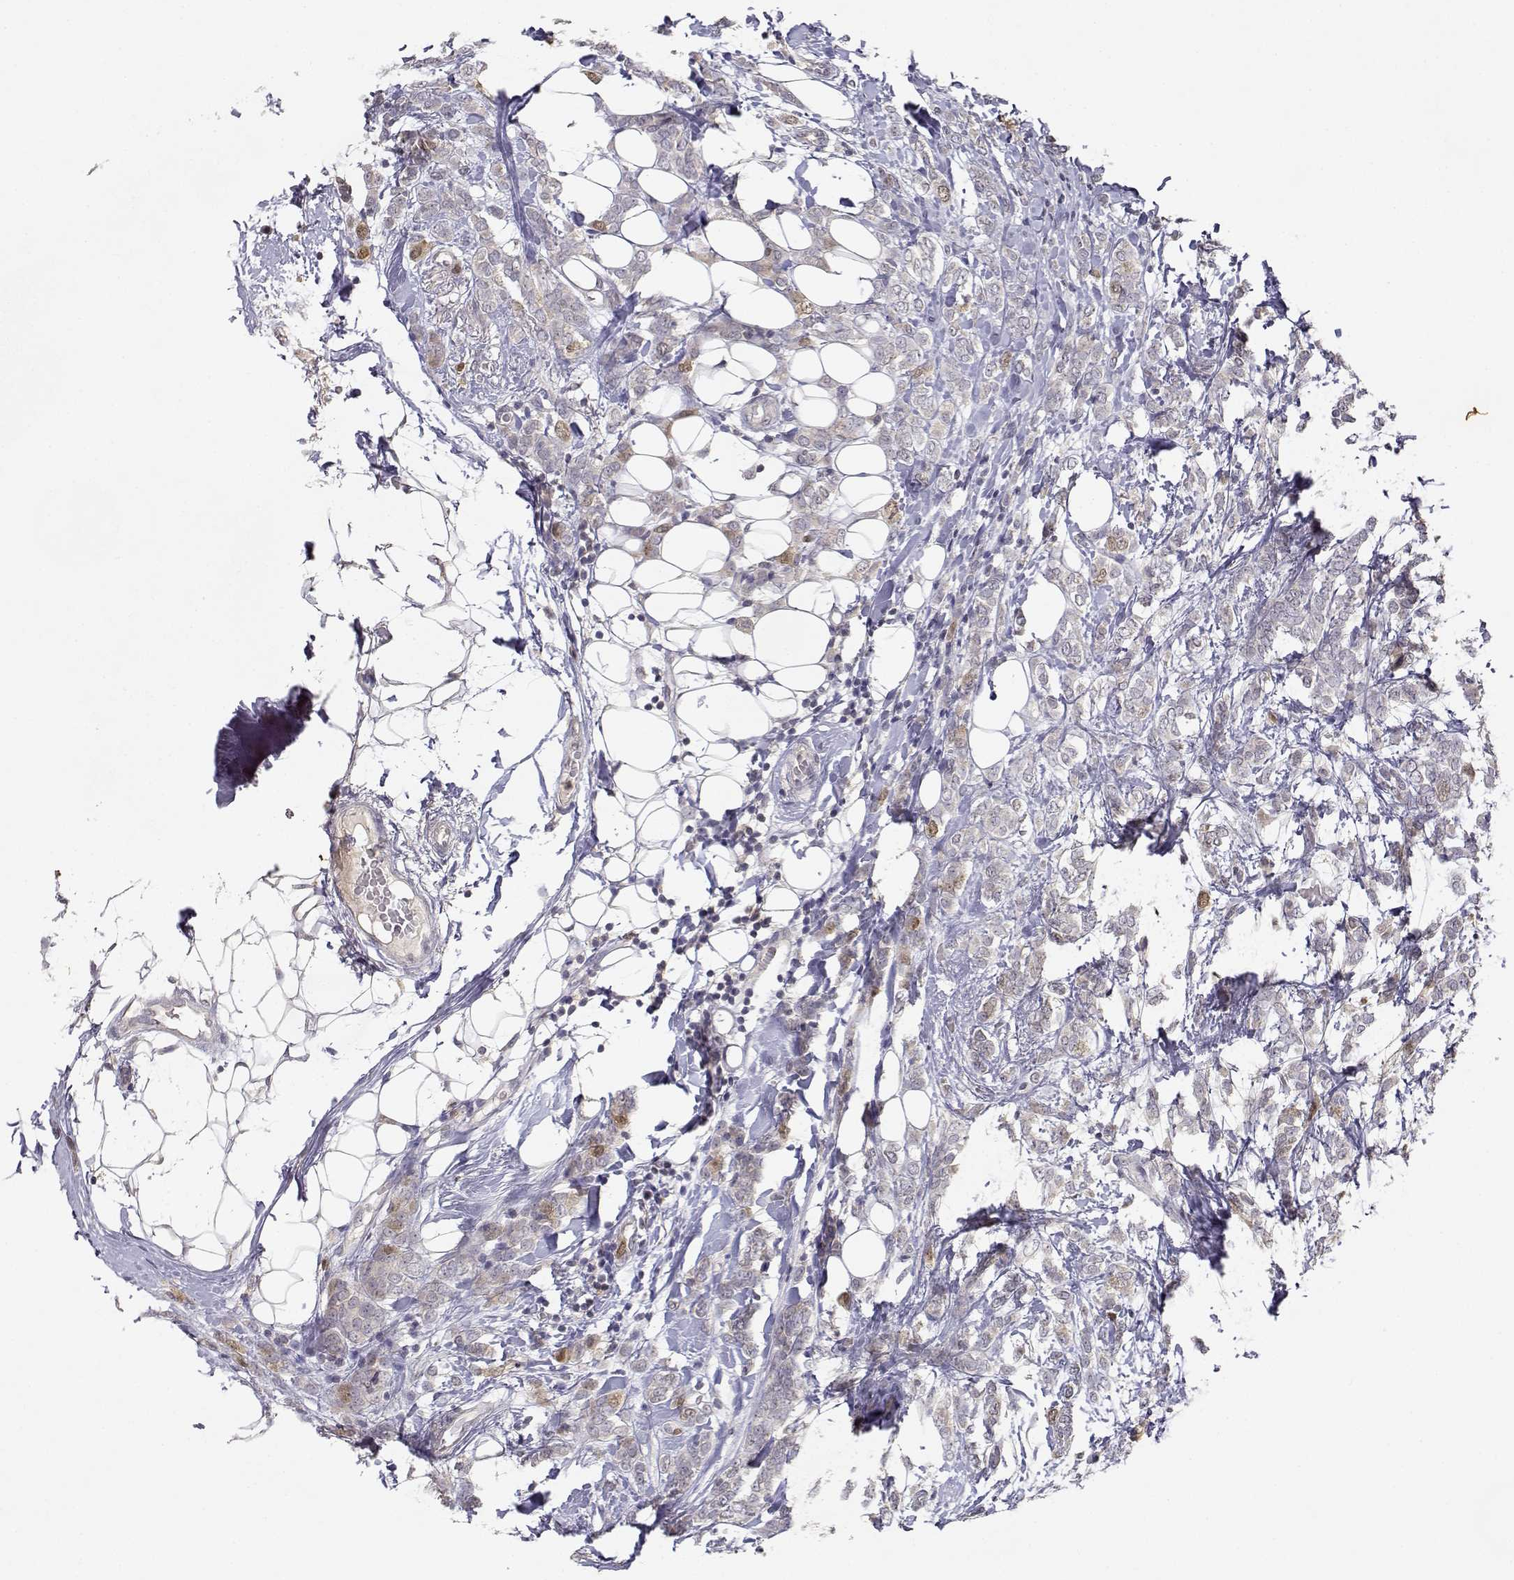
{"staining": {"intensity": "moderate", "quantity": "<25%", "location": "cytoplasmic/membranous,nuclear"}, "tissue": "breast cancer", "cell_type": "Tumor cells", "image_type": "cancer", "snomed": [{"axis": "morphology", "description": "Lobular carcinoma"}, {"axis": "topography", "description": "Breast"}], "caption": "A brown stain labels moderate cytoplasmic/membranous and nuclear positivity of a protein in human breast lobular carcinoma tumor cells.", "gene": "RAD51", "patient": {"sex": "female", "age": 49}}